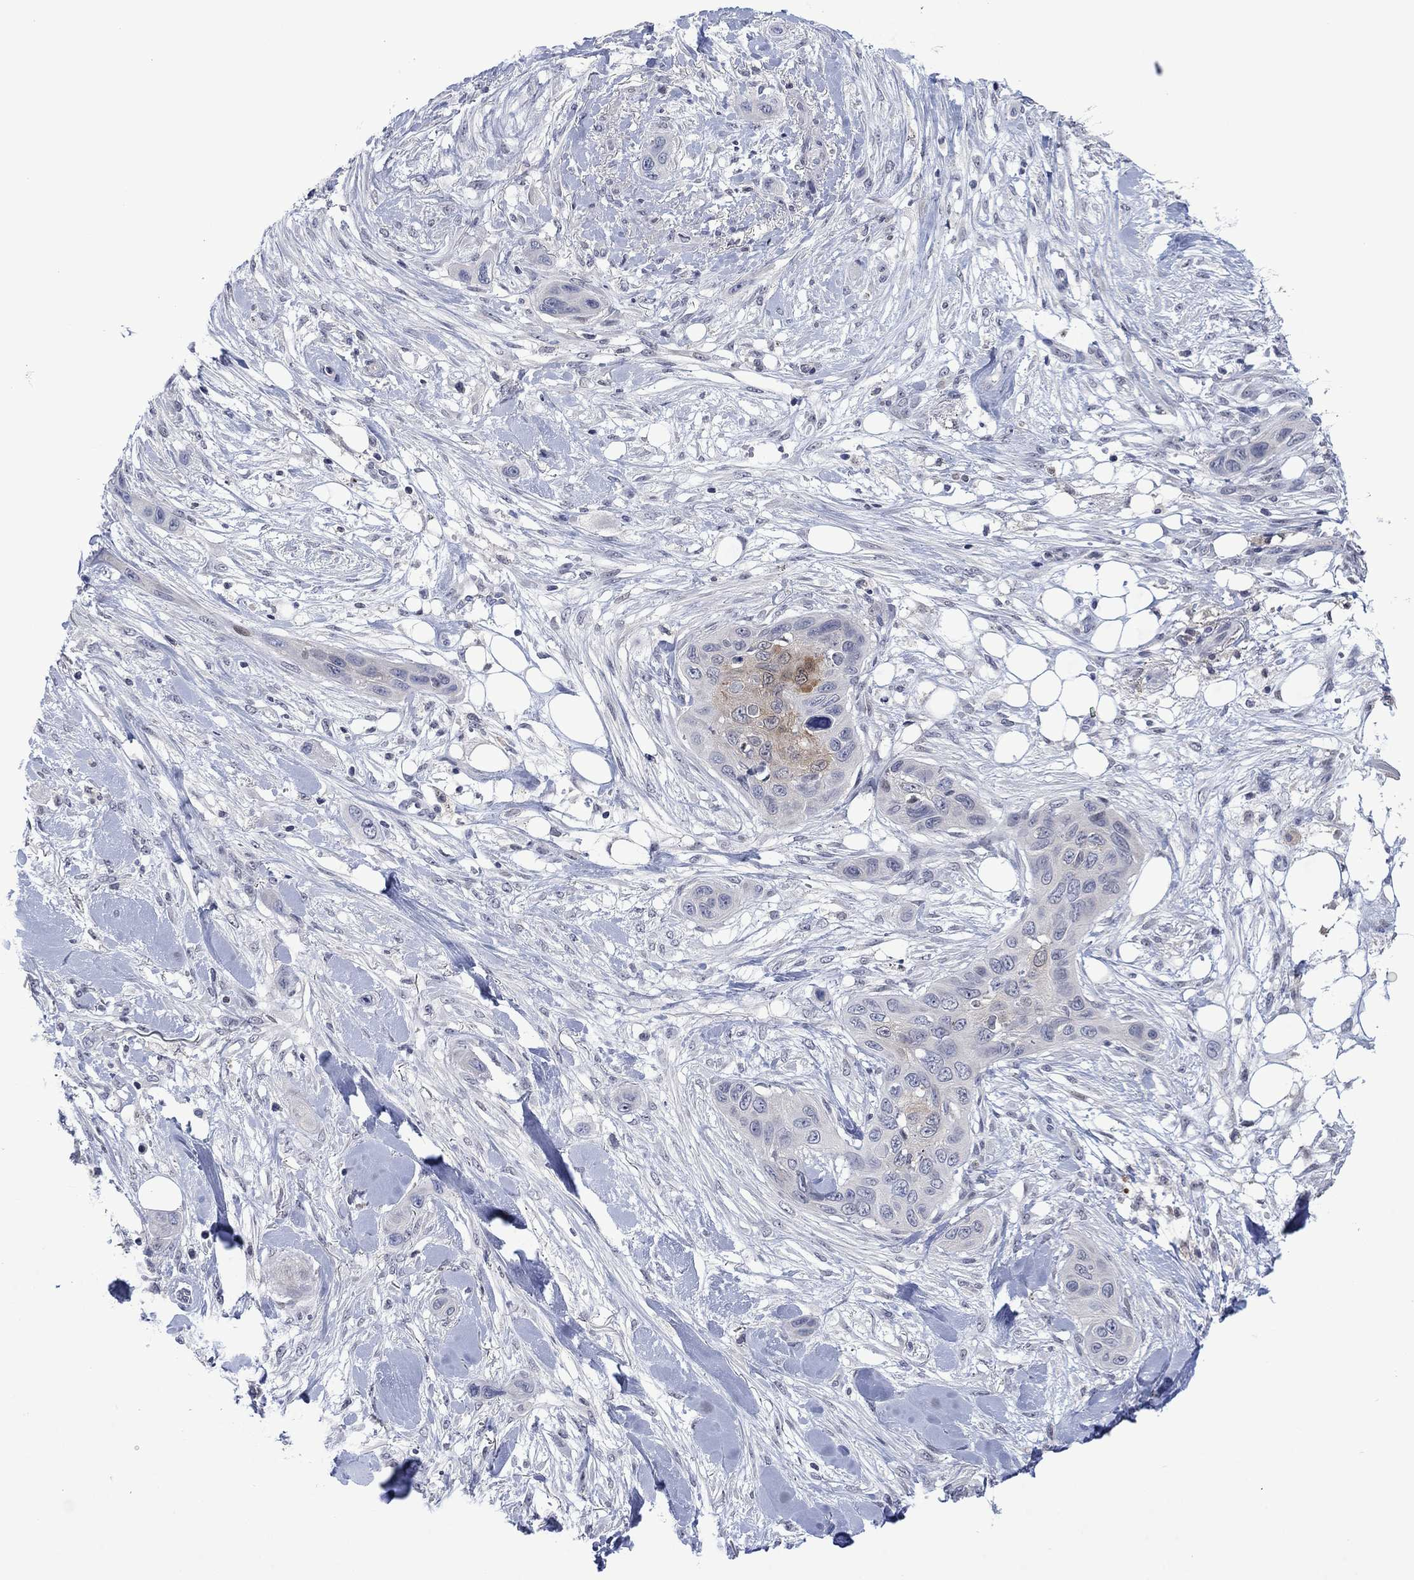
{"staining": {"intensity": "negative", "quantity": "none", "location": "none"}, "tissue": "skin cancer", "cell_type": "Tumor cells", "image_type": "cancer", "snomed": [{"axis": "morphology", "description": "Squamous cell carcinoma, NOS"}, {"axis": "topography", "description": "Skin"}], "caption": "This is a photomicrograph of immunohistochemistry (IHC) staining of squamous cell carcinoma (skin), which shows no expression in tumor cells. (Brightfield microscopy of DAB (3,3'-diaminobenzidine) immunohistochemistry (IHC) at high magnification).", "gene": "AGL", "patient": {"sex": "male", "age": 78}}